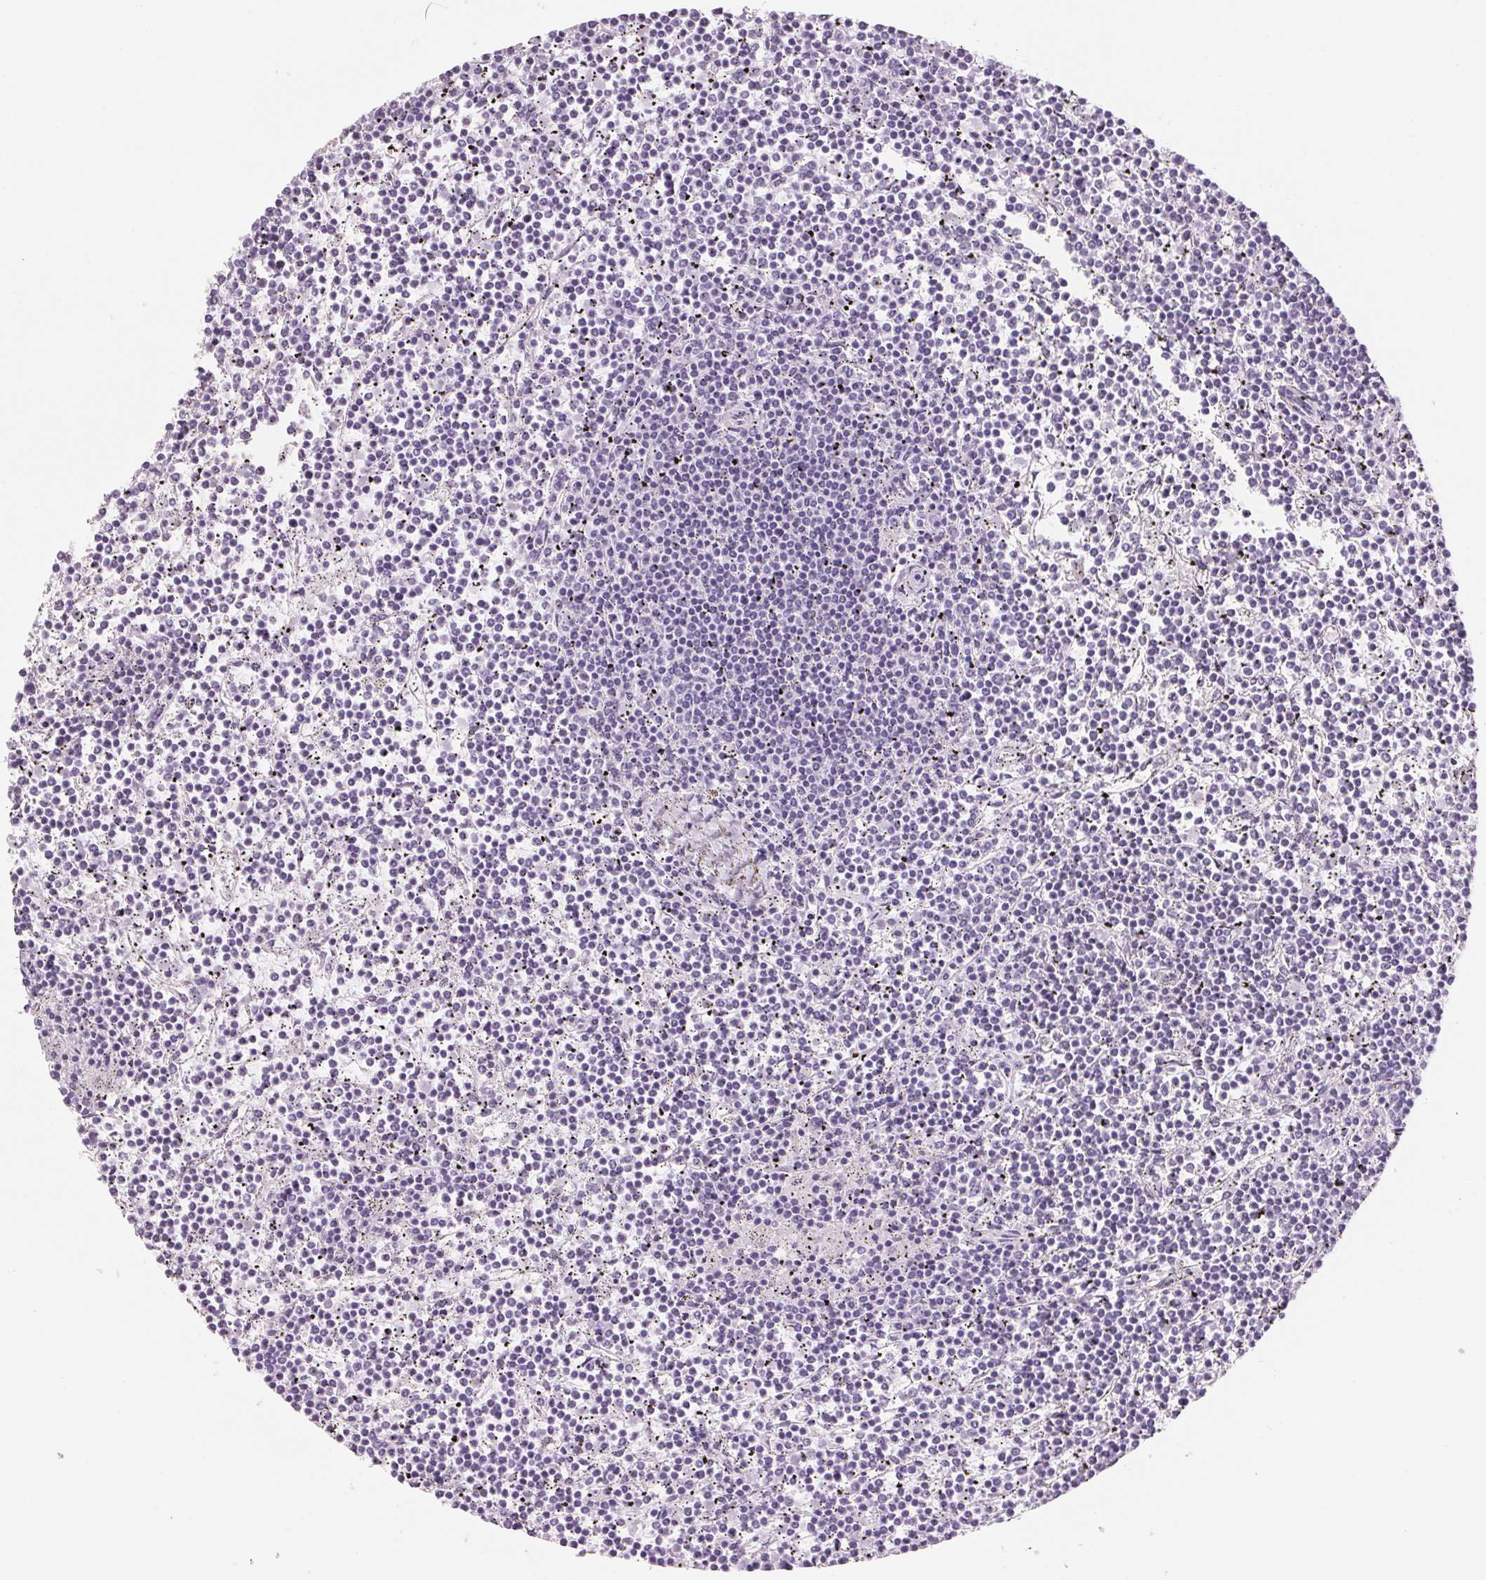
{"staining": {"intensity": "negative", "quantity": "none", "location": "none"}, "tissue": "lymphoma", "cell_type": "Tumor cells", "image_type": "cancer", "snomed": [{"axis": "morphology", "description": "Malignant lymphoma, non-Hodgkin's type, Low grade"}, {"axis": "topography", "description": "Spleen"}], "caption": "High magnification brightfield microscopy of malignant lymphoma, non-Hodgkin's type (low-grade) stained with DAB (3,3'-diaminobenzidine) (brown) and counterstained with hematoxylin (blue): tumor cells show no significant staining.", "gene": "ADAM20", "patient": {"sex": "female", "age": 19}}